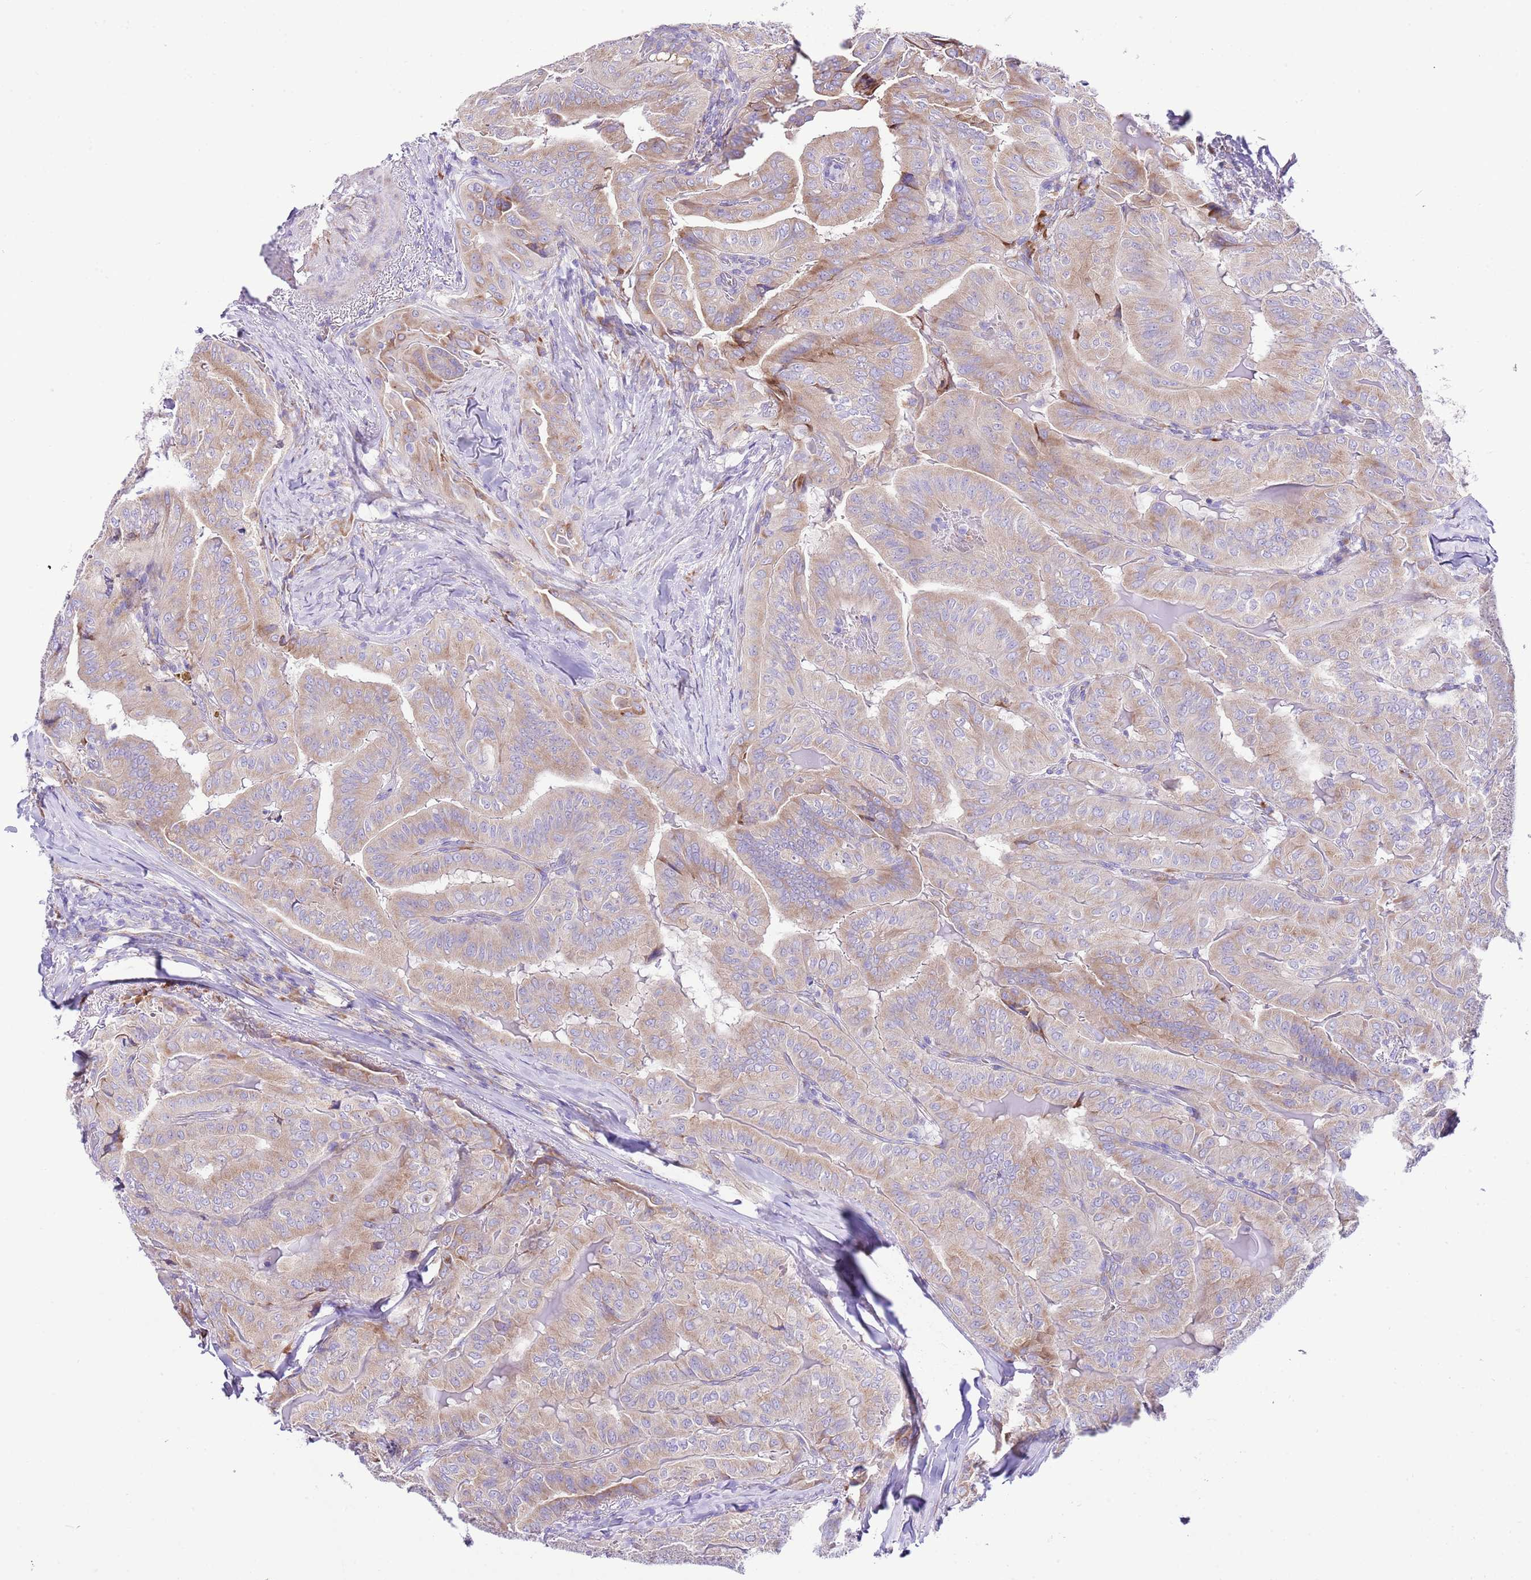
{"staining": {"intensity": "weak", "quantity": "25%-75%", "location": "cytoplasmic/membranous"}, "tissue": "thyroid cancer", "cell_type": "Tumor cells", "image_type": "cancer", "snomed": [{"axis": "morphology", "description": "Papillary adenocarcinoma, NOS"}, {"axis": "topography", "description": "Thyroid gland"}], "caption": "Thyroid papillary adenocarcinoma stained with immunohistochemistry (IHC) displays weak cytoplasmic/membranous staining in approximately 25%-75% of tumor cells.", "gene": "RPS10", "patient": {"sex": "female", "age": 68}}